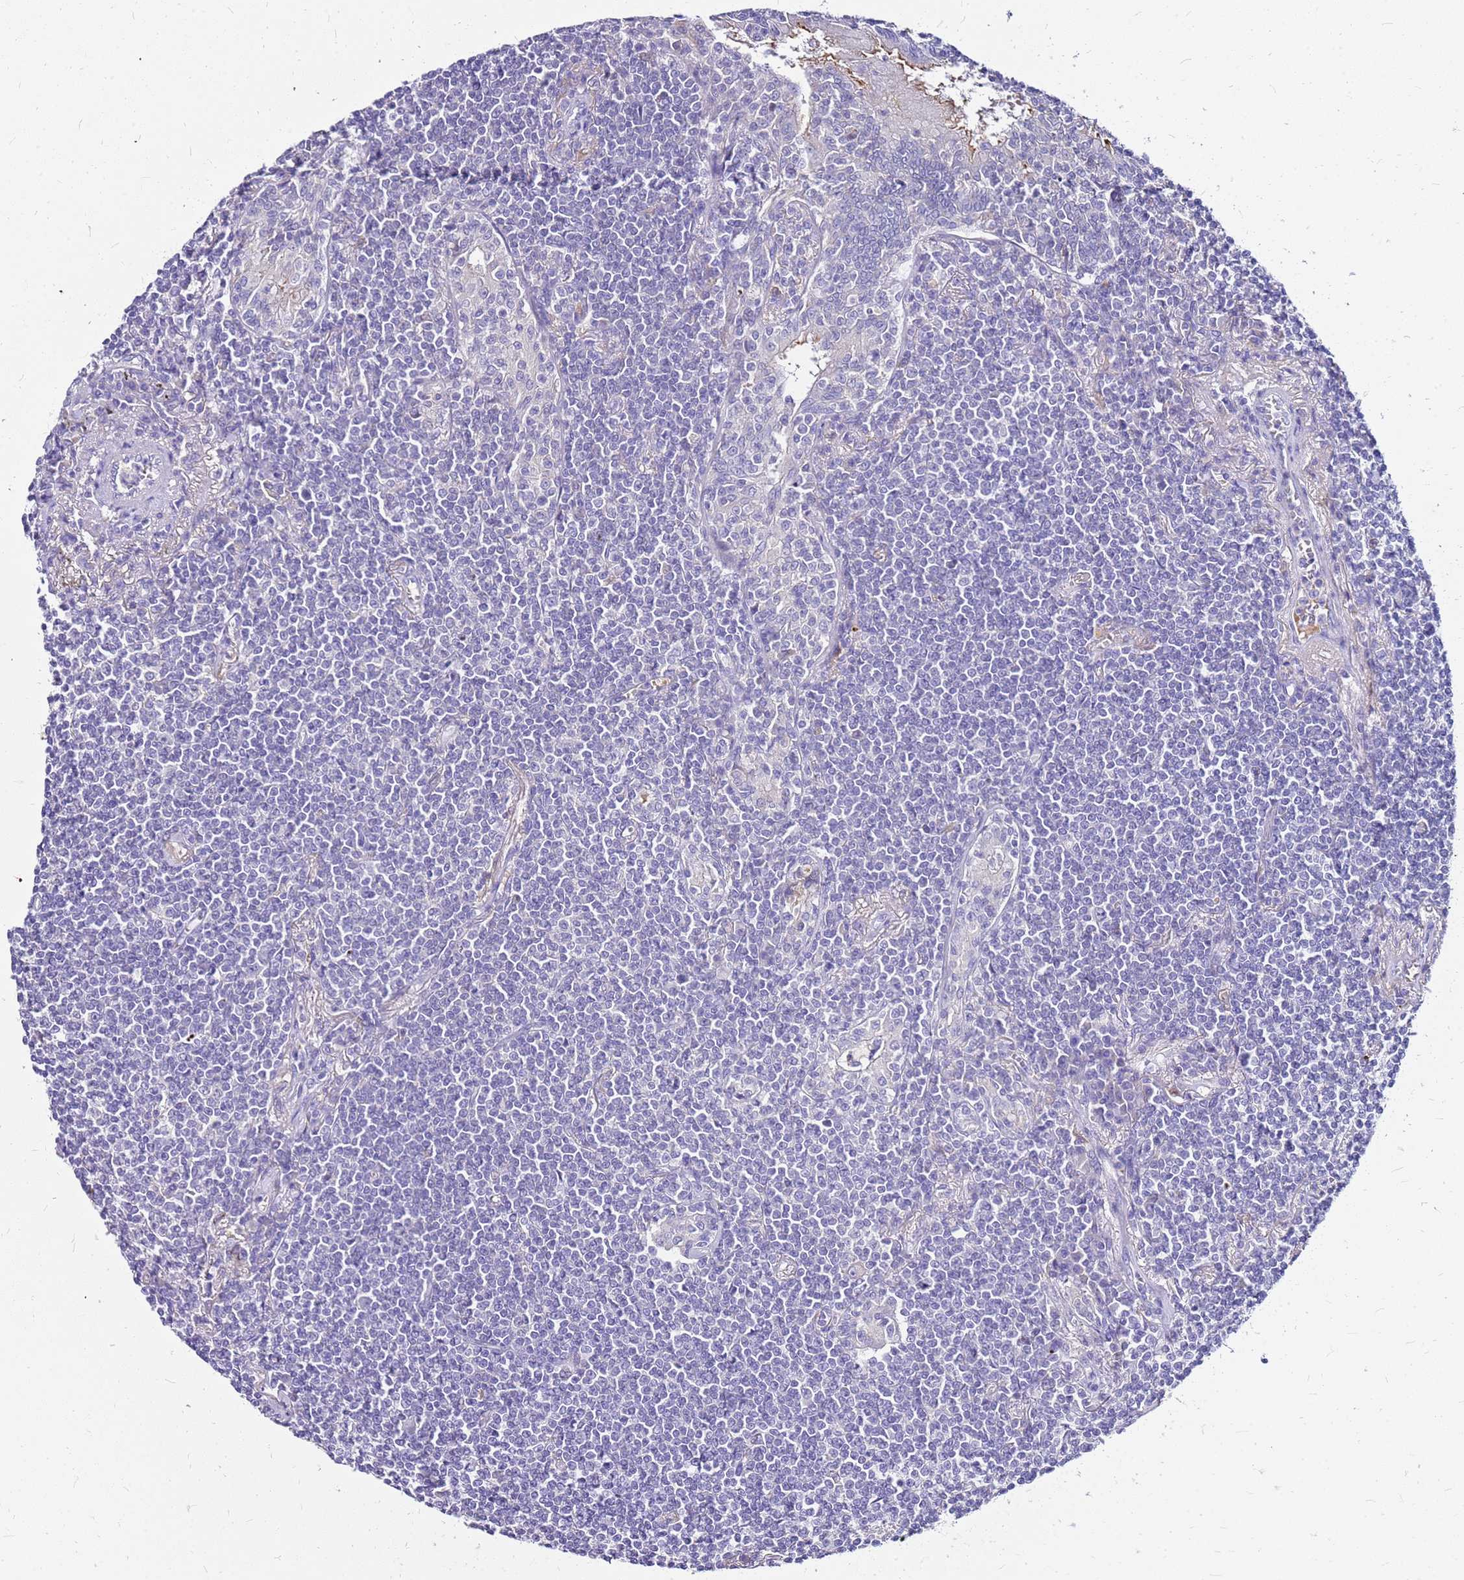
{"staining": {"intensity": "negative", "quantity": "none", "location": "none"}, "tissue": "lymphoma", "cell_type": "Tumor cells", "image_type": "cancer", "snomed": [{"axis": "morphology", "description": "Malignant lymphoma, non-Hodgkin's type, Low grade"}, {"axis": "topography", "description": "Lung"}], "caption": "Tumor cells show no significant protein staining in malignant lymphoma, non-Hodgkin's type (low-grade).", "gene": "DCDC2B", "patient": {"sex": "female", "age": 71}}